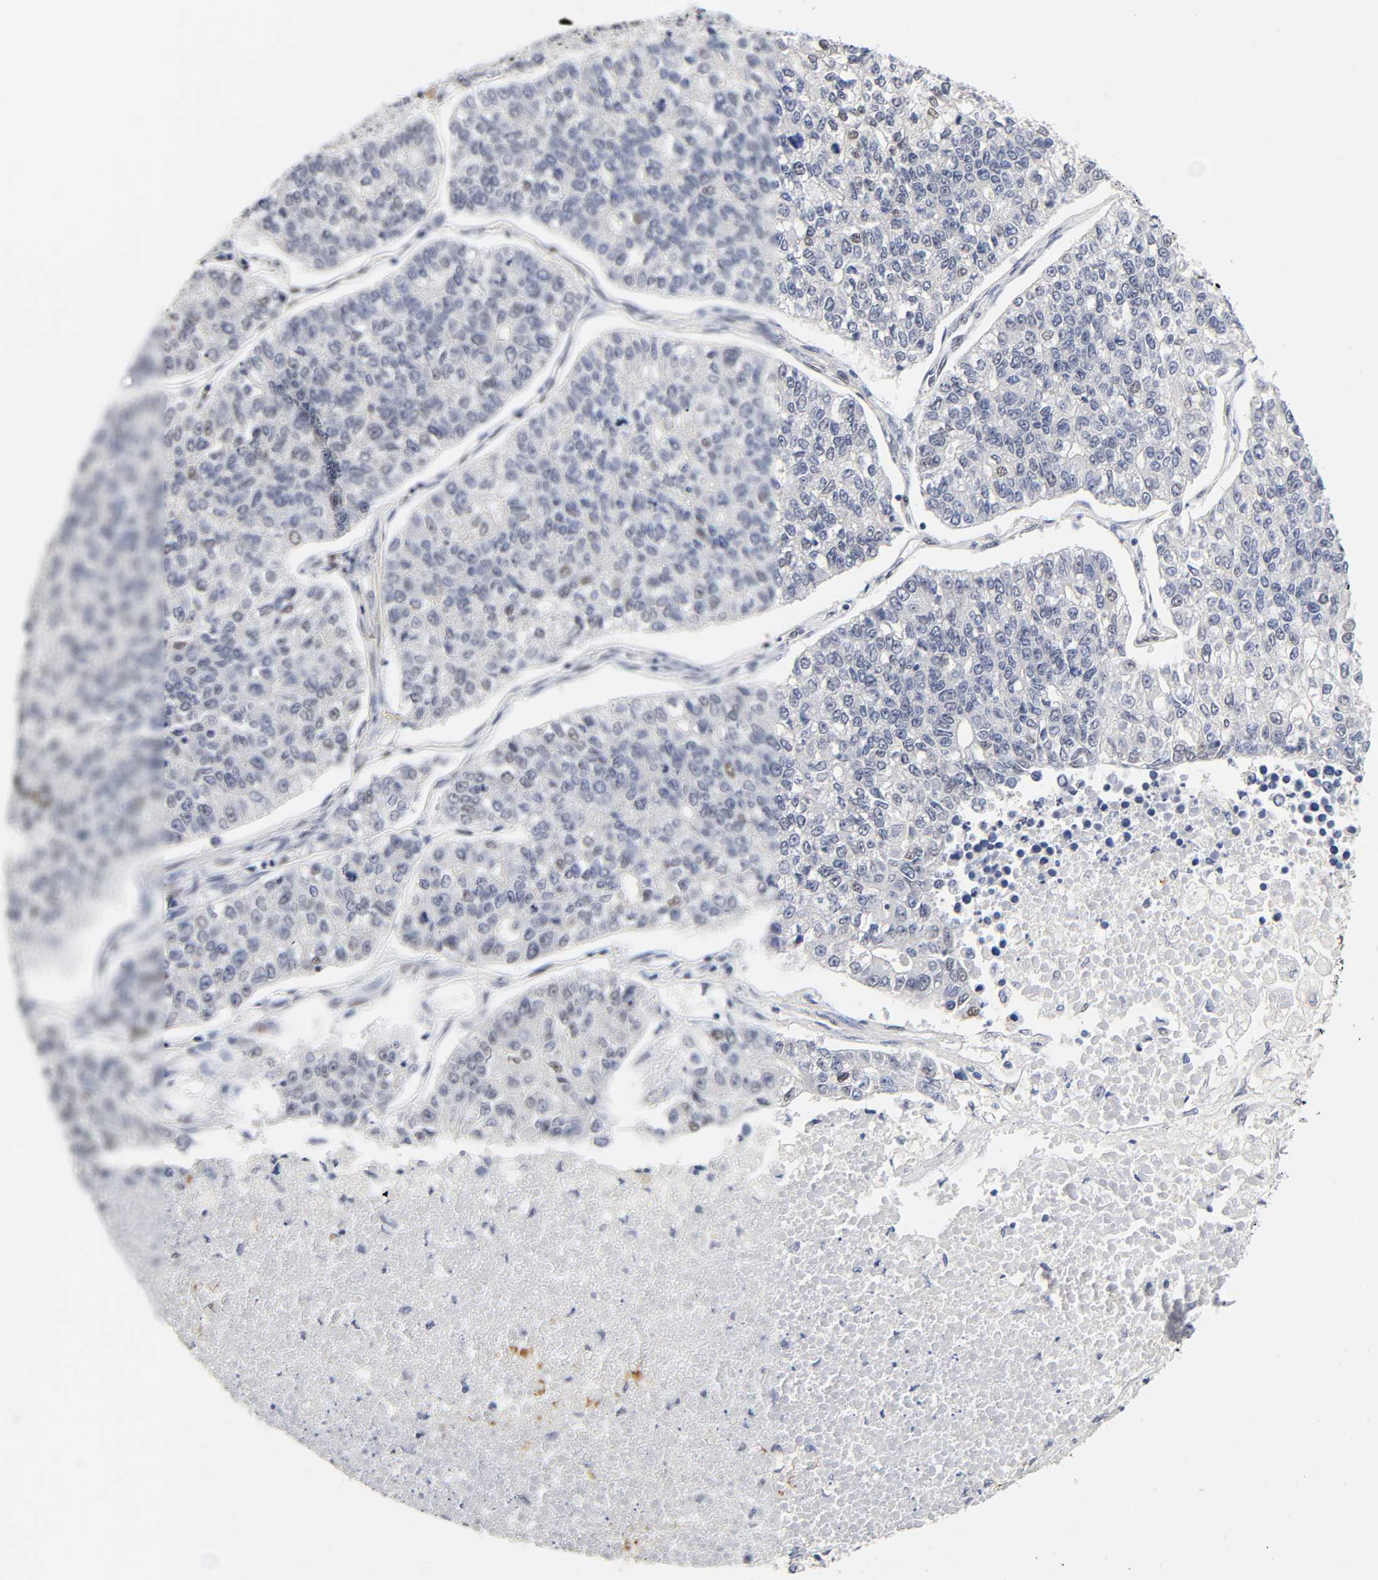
{"staining": {"intensity": "negative", "quantity": "none", "location": "none"}, "tissue": "lung cancer", "cell_type": "Tumor cells", "image_type": "cancer", "snomed": [{"axis": "morphology", "description": "Adenocarcinoma, NOS"}, {"axis": "topography", "description": "Lung"}], "caption": "IHC micrograph of human lung adenocarcinoma stained for a protein (brown), which shows no positivity in tumor cells.", "gene": "NR3C1", "patient": {"sex": "male", "age": 49}}